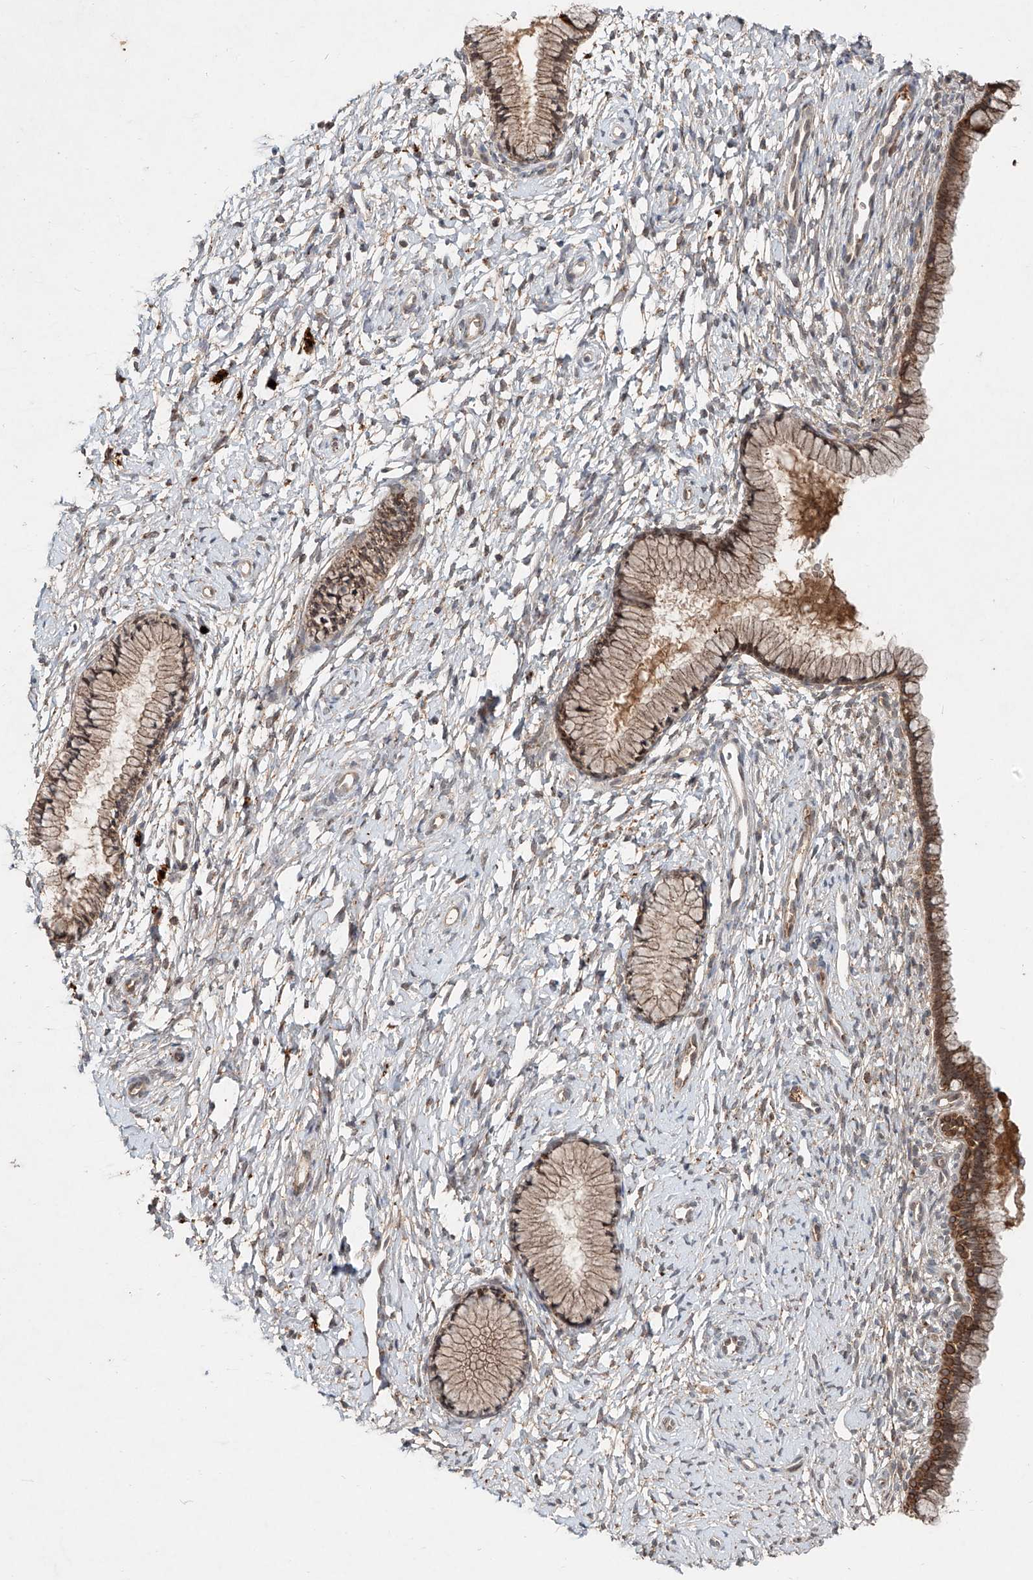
{"staining": {"intensity": "moderate", "quantity": ">75%", "location": "cytoplasmic/membranous"}, "tissue": "cervix", "cell_type": "Glandular cells", "image_type": "normal", "snomed": [{"axis": "morphology", "description": "Normal tissue, NOS"}, {"axis": "topography", "description": "Cervix"}], "caption": "Unremarkable cervix was stained to show a protein in brown. There is medium levels of moderate cytoplasmic/membranous expression in about >75% of glandular cells. The staining is performed using DAB brown chromogen to label protein expression. The nuclei are counter-stained blue using hematoxylin.", "gene": "IER5", "patient": {"sex": "female", "age": 33}}